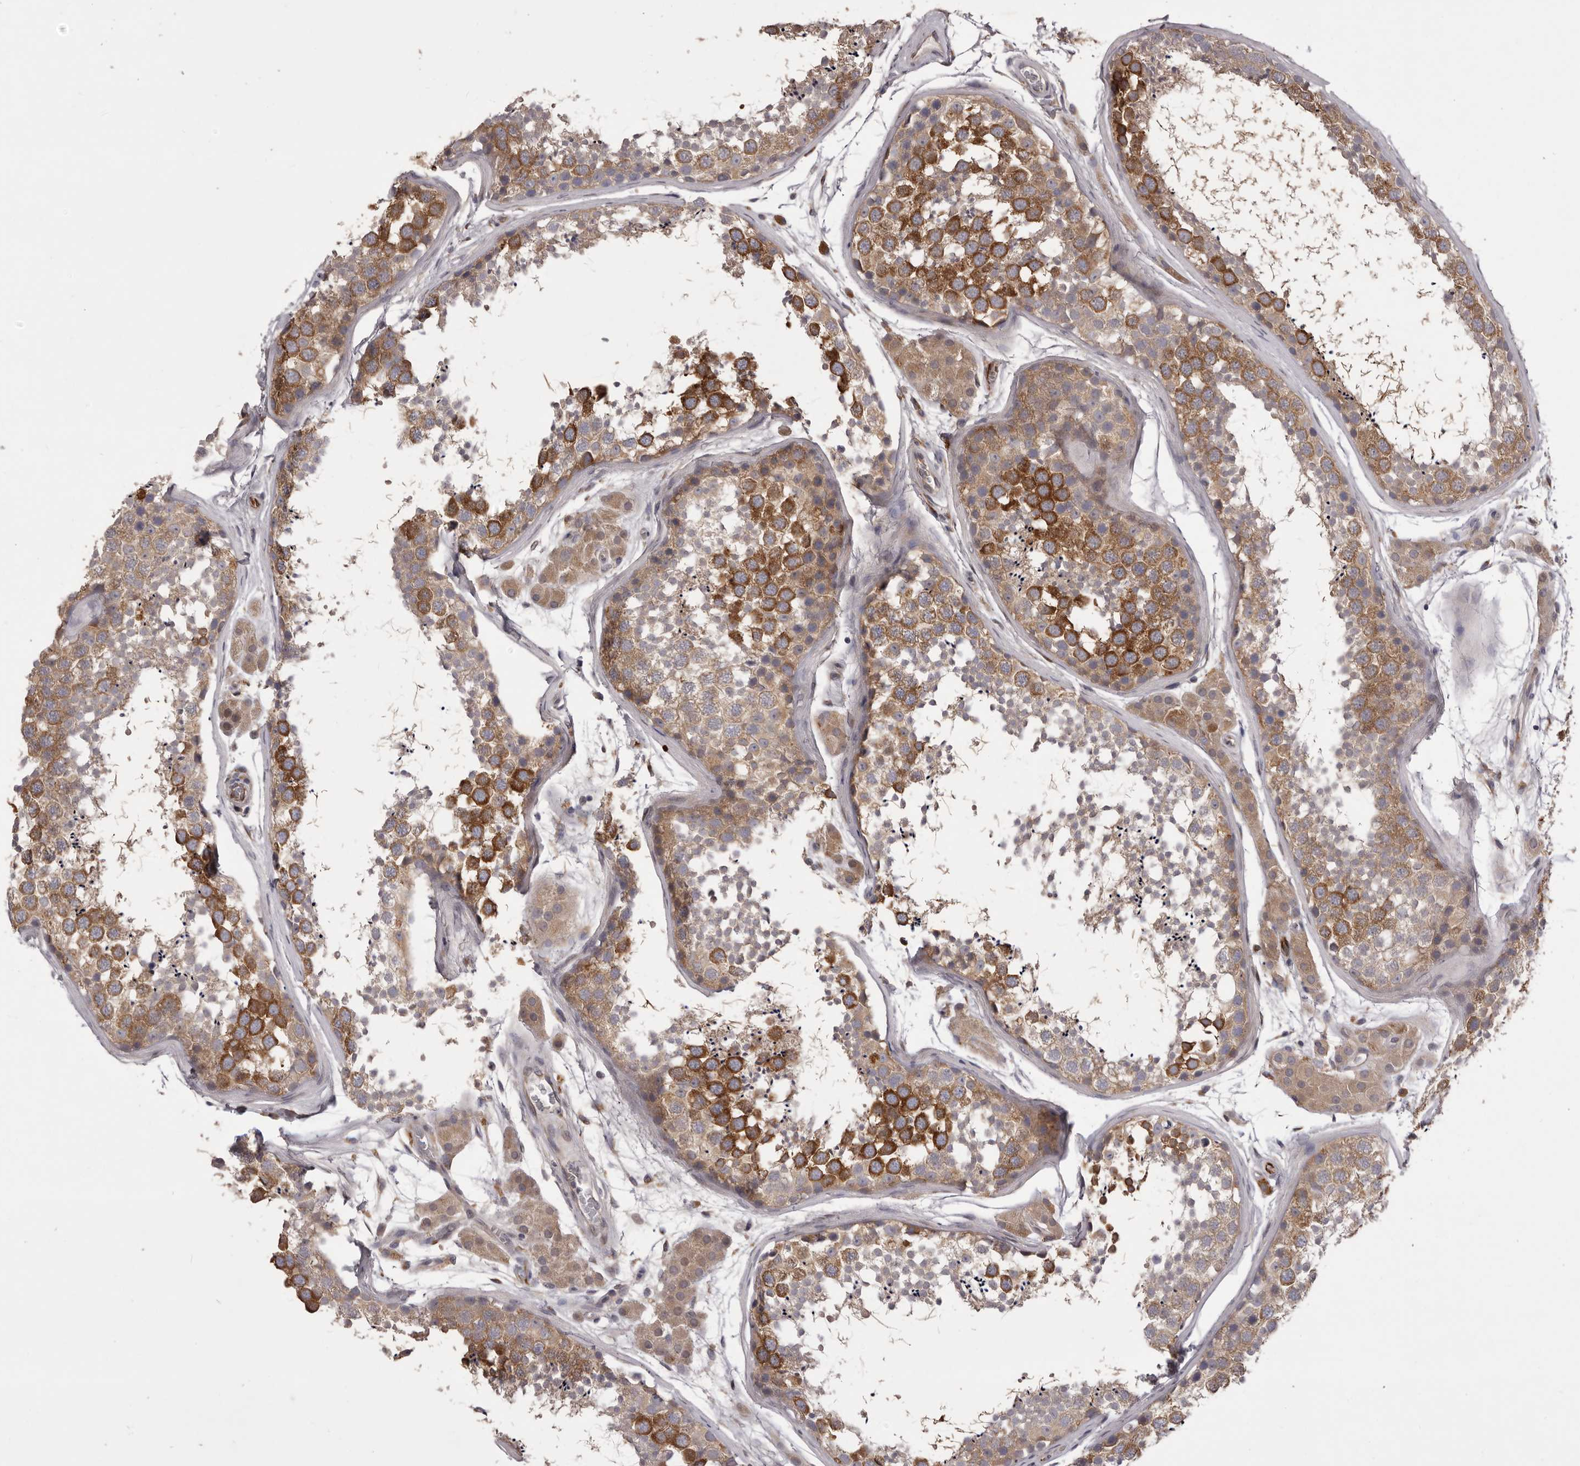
{"staining": {"intensity": "strong", "quantity": "25%-75%", "location": "cytoplasmic/membranous"}, "tissue": "testis", "cell_type": "Cells in seminiferous ducts", "image_type": "normal", "snomed": [{"axis": "morphology", "description": "Normal tissue, NOS"}, {"axis": "topography", "description": "Testis"}], "caption": "Human testis stained with a brown dye demonstrates strong cytoplasmic/membranous positive staining in about 25%-75% of cells in seminiferous ducts.", "gene": "PNRC1", "patient": {"sex": "male", "age": 56}}